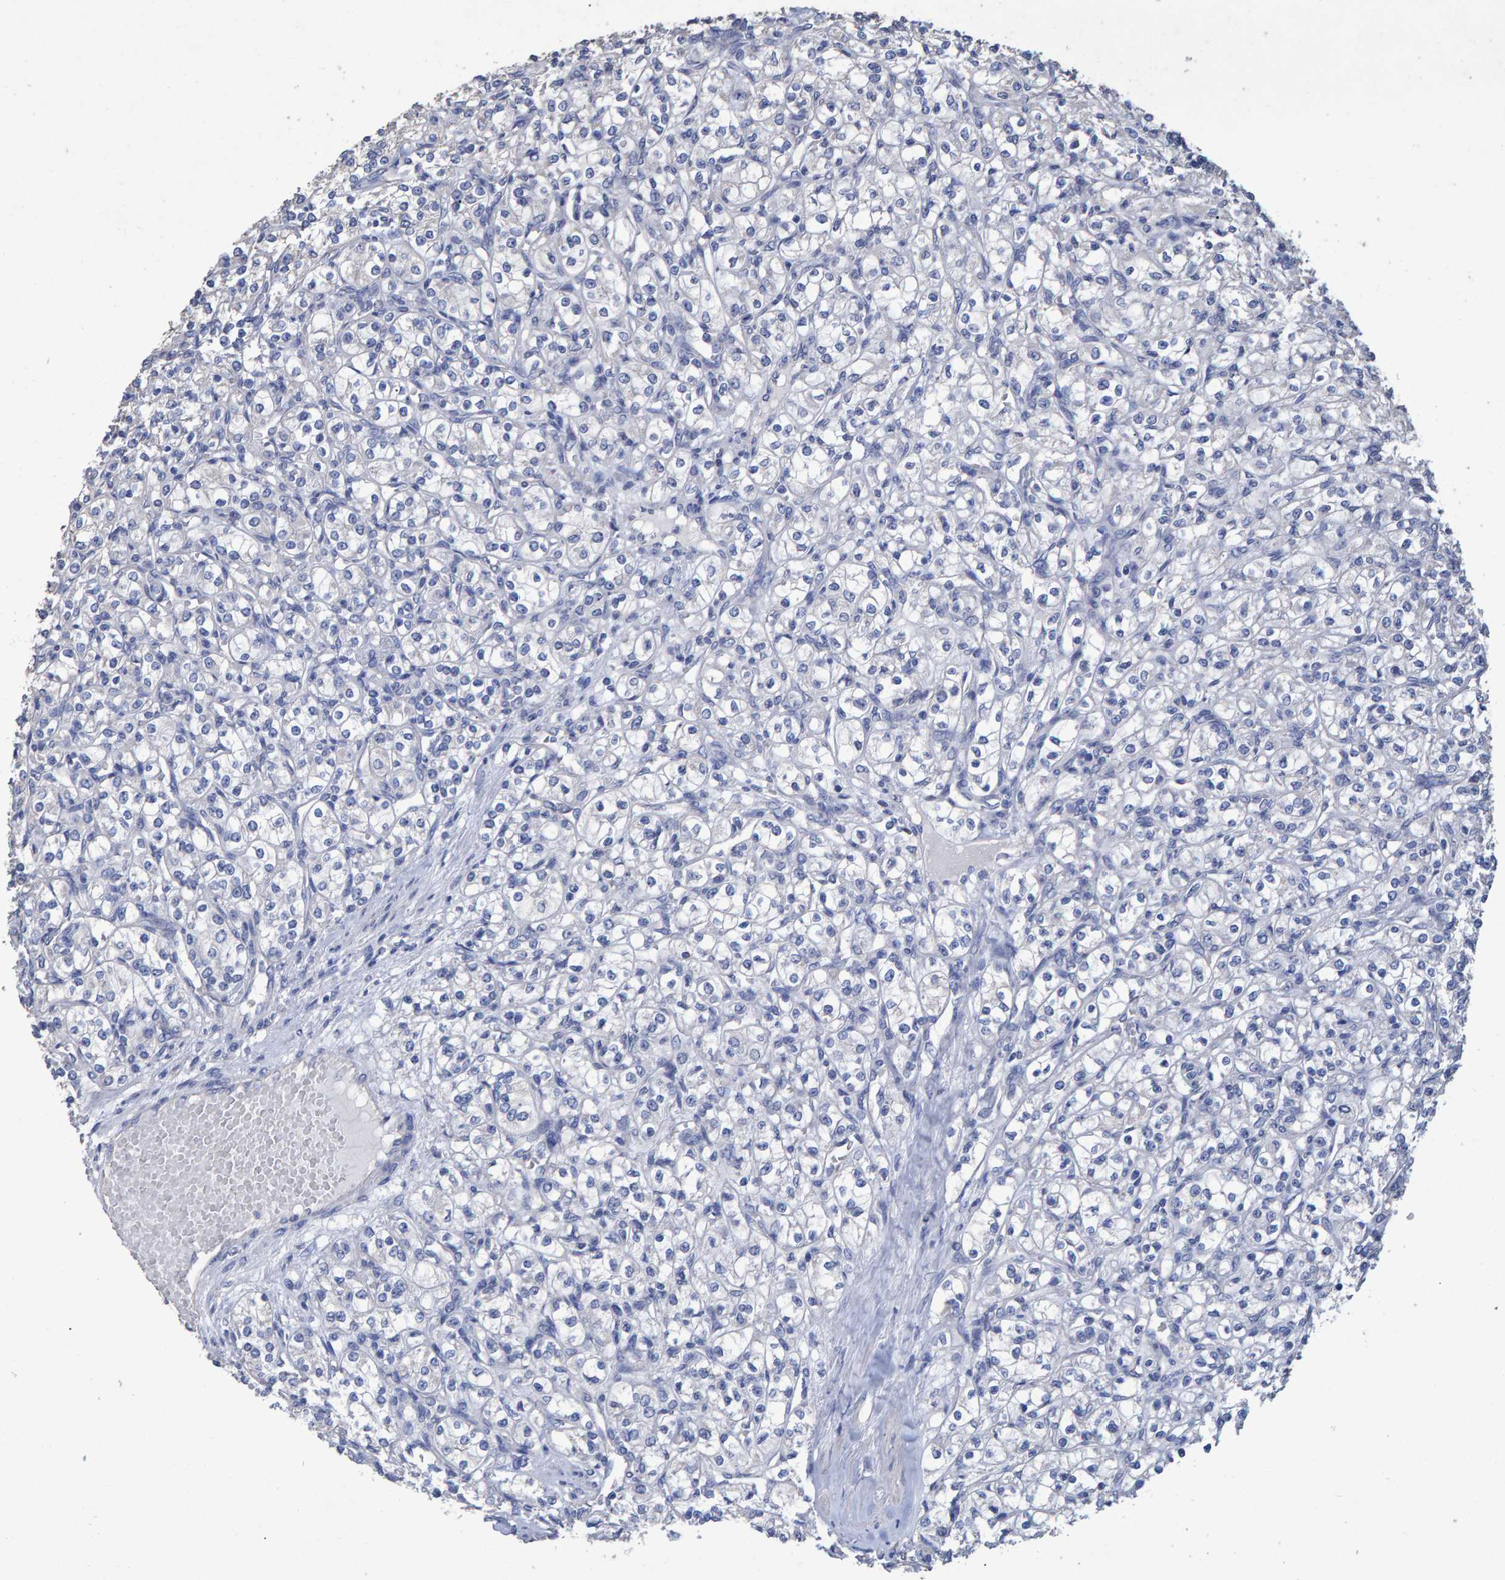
{"staining": {"intensity": "negative", "quantity": "none", "location": "none"}, "tissue": "renal cancer", "cell_type": "Tumor cells", "image_type": "cancer", "snomed": [{"axis": "morphology", "description": "Adenocarcinoma, NOS"}, {"axis": "topography", "description": "Kidney"}], "caption": "The immunohistochemistry (IHC) micrograph has no significant positivity in tumor cells of renal adenocarcinoma tissue.", "gene": "HEMGN", "patient": {"sex": "male", "age": 77}}